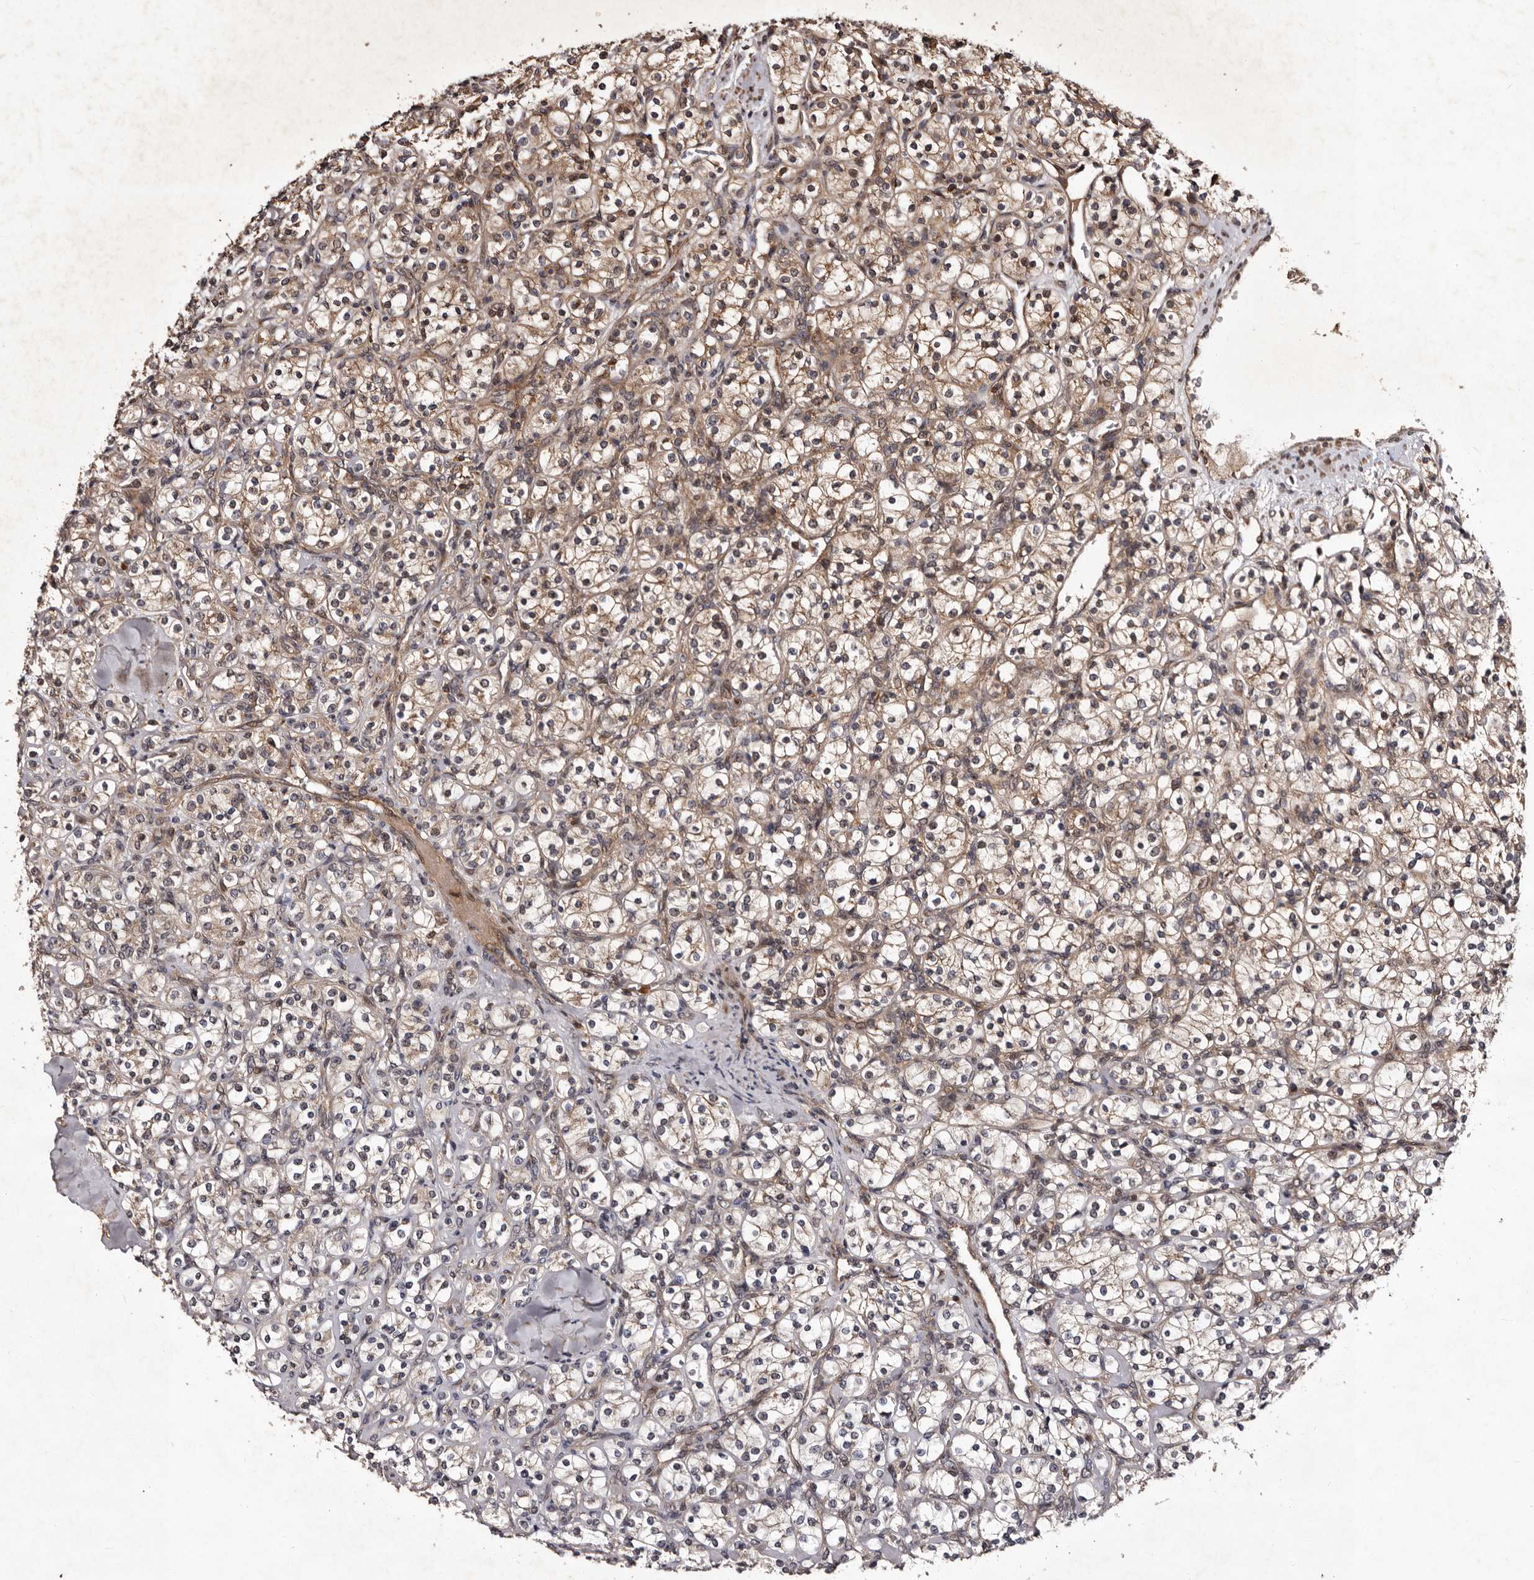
{"staining": {"intensity": "moderate", "quantity": "25%-75%", "location": "cytoplasmic/membranous"}, "tissue": "renal cancer", "cell_type": "Tumor cells", "image_type": "cancer", "snomed": [{"axis": "morphology", "description": "Adenocarcinoma, NOS"}, {"axis": "topography", "description": "Kidney"}], "caption": "DAB (3,3'-diaminobenzidine) immunohistochemical staining of renal cancer exhibits moderate cytoplasmic/membranous protein positivity in approximately 25%-75% of tumor cells.", "gene": "MKRN3", "patient": {"sex": "male", "age": 77}}